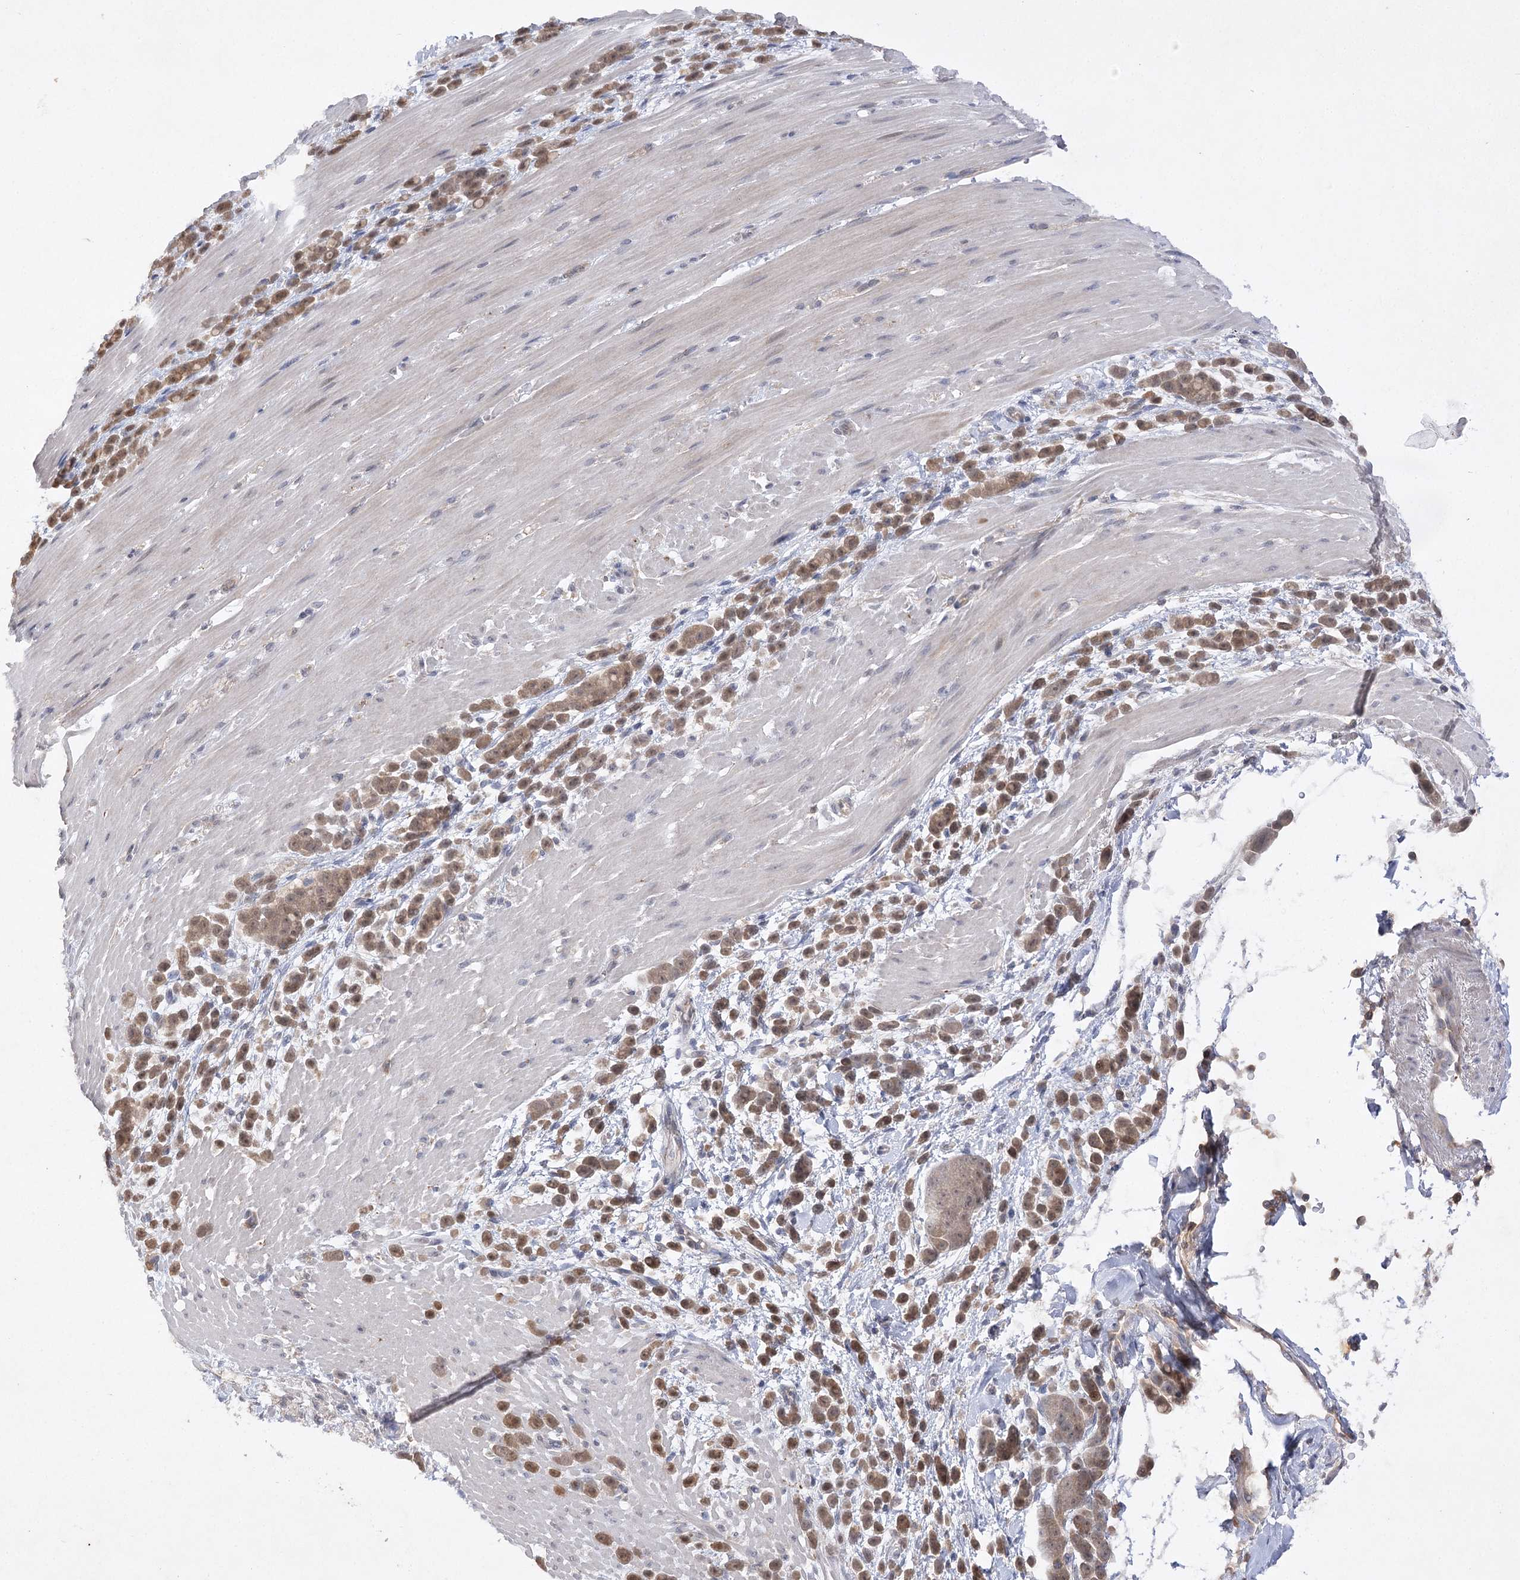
{"staining": {"intensity": "moderate", "quantity": ">75%", "location": "cytoplasmic/membranous"}, "tissue": "pancreatic cancer", "cell_type": "Tumor cells", "image_type": "cancer", "snomed": [{"axis": "morphology", "description": "Normal tissue, NOS"}, {"axis": "morphology", "description": "Adenocarcinoma, NOS"}, {"axis": "topography", "description": "Pancreas"}], "caption": "Adenocarcinoma (pancreatic) stained for a protein (brown) demonstrates moderate cytoplasmic/membranous positive positivity in approximately >75% of tumor cells.", "gene": "BCR", "patient": {"sex": "female", "age": 64}}